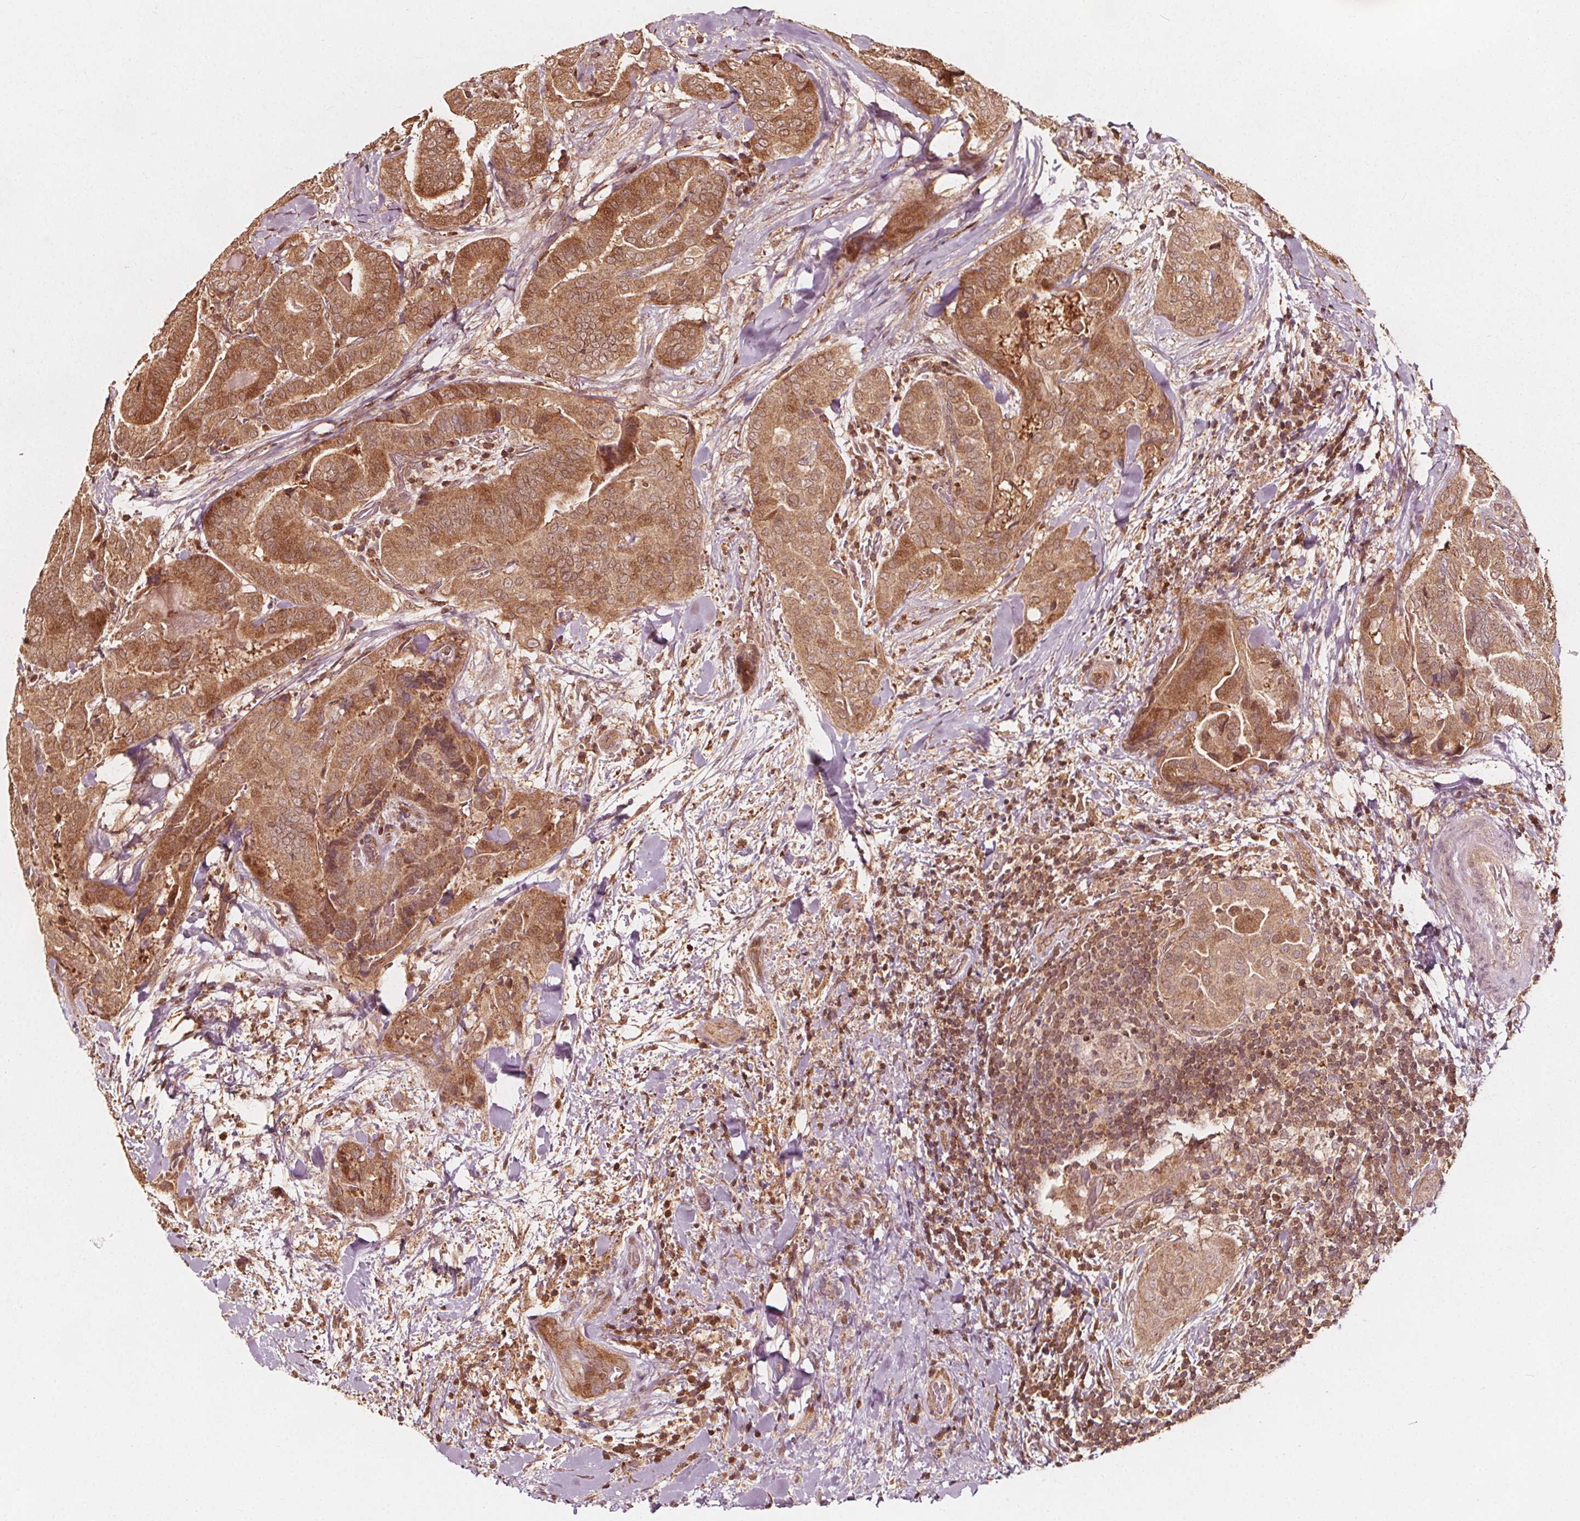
{"staining": {"intensity": "moderate", "quantity": ">75%", "location": "cytoplasmic/membranous"}, "tissue": "thyroid cancer", "cell_type": "Tumor cells", "image_type": "cancer", "snomed": [{"axis": "morphology", "description": "Papillary adenocarcinoma, NOS"}, {"axis": "topography", "description": "Thyroid gland"}], "caption": "Thyroid papillary adenocarcinoma stained with a protein marker displays moderate staining in tumor cells.", "gene": "AIP", "patient": {"sex": "female", "age": 61}}